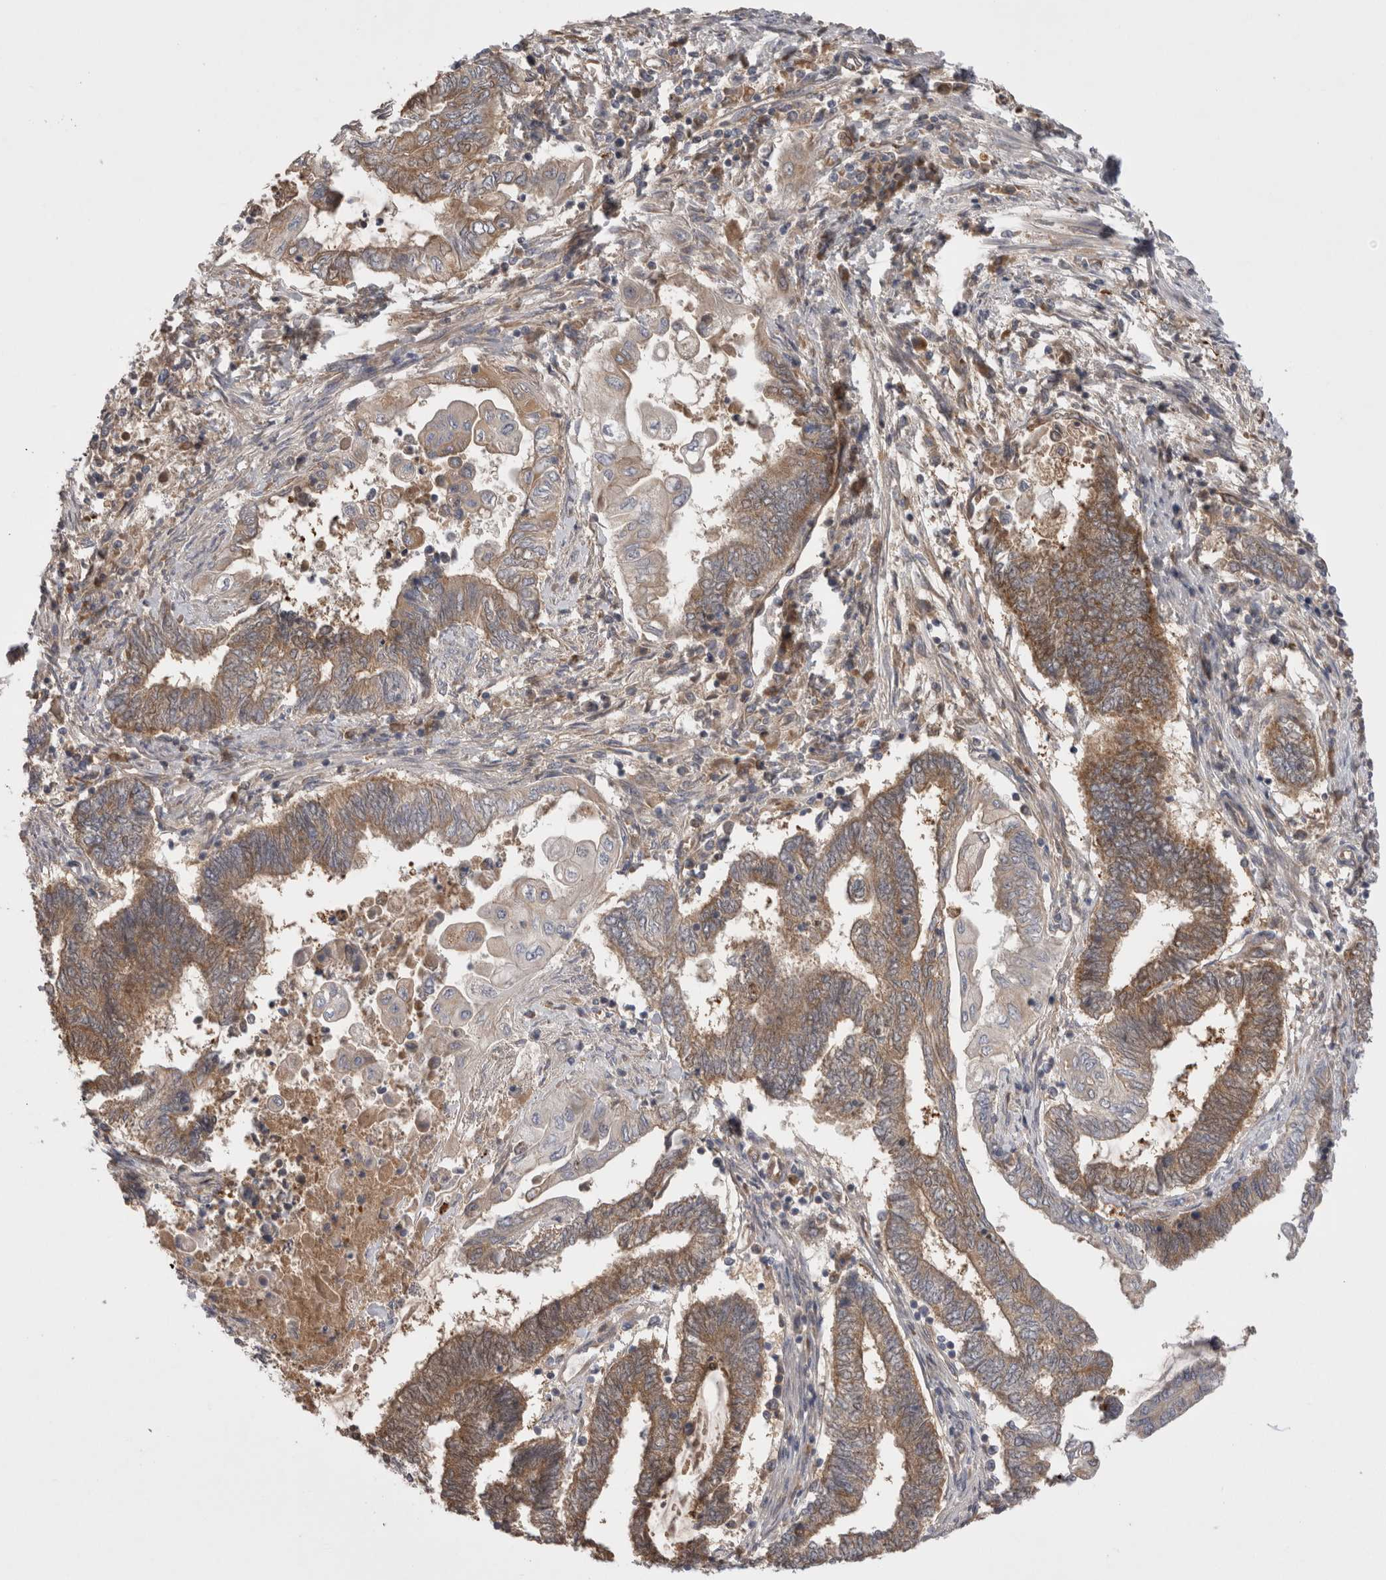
{"staining": {"intensity": "moderate", "quantity": ">75%", "location": "cytoplasmic/membranous"}, "tissue": "endometrial cancer", "cell_type": "Tumor cells", "image_type": "cancer", "snomed": [{"axis": "morphology", "description": "Adenocarcinoma, NOS"}, {"axis": "topography", "description": "Uterus"}, {"axis": "topography", "description": "Endometrium"}], "caption": "Moderate cytoplasmic/membranous protein expression is appreciated in approximately >75% of tumor cells in endometrial cancer. The staining was performed using DAB (3,3'-diaminobenzidine) to visualize the protein expression in brown, while the nuclei were stained in blue with hematoxylin (Magnification: 20x).", "gene": "DARS2", "patient": {"sex": "female", "age": 70}}